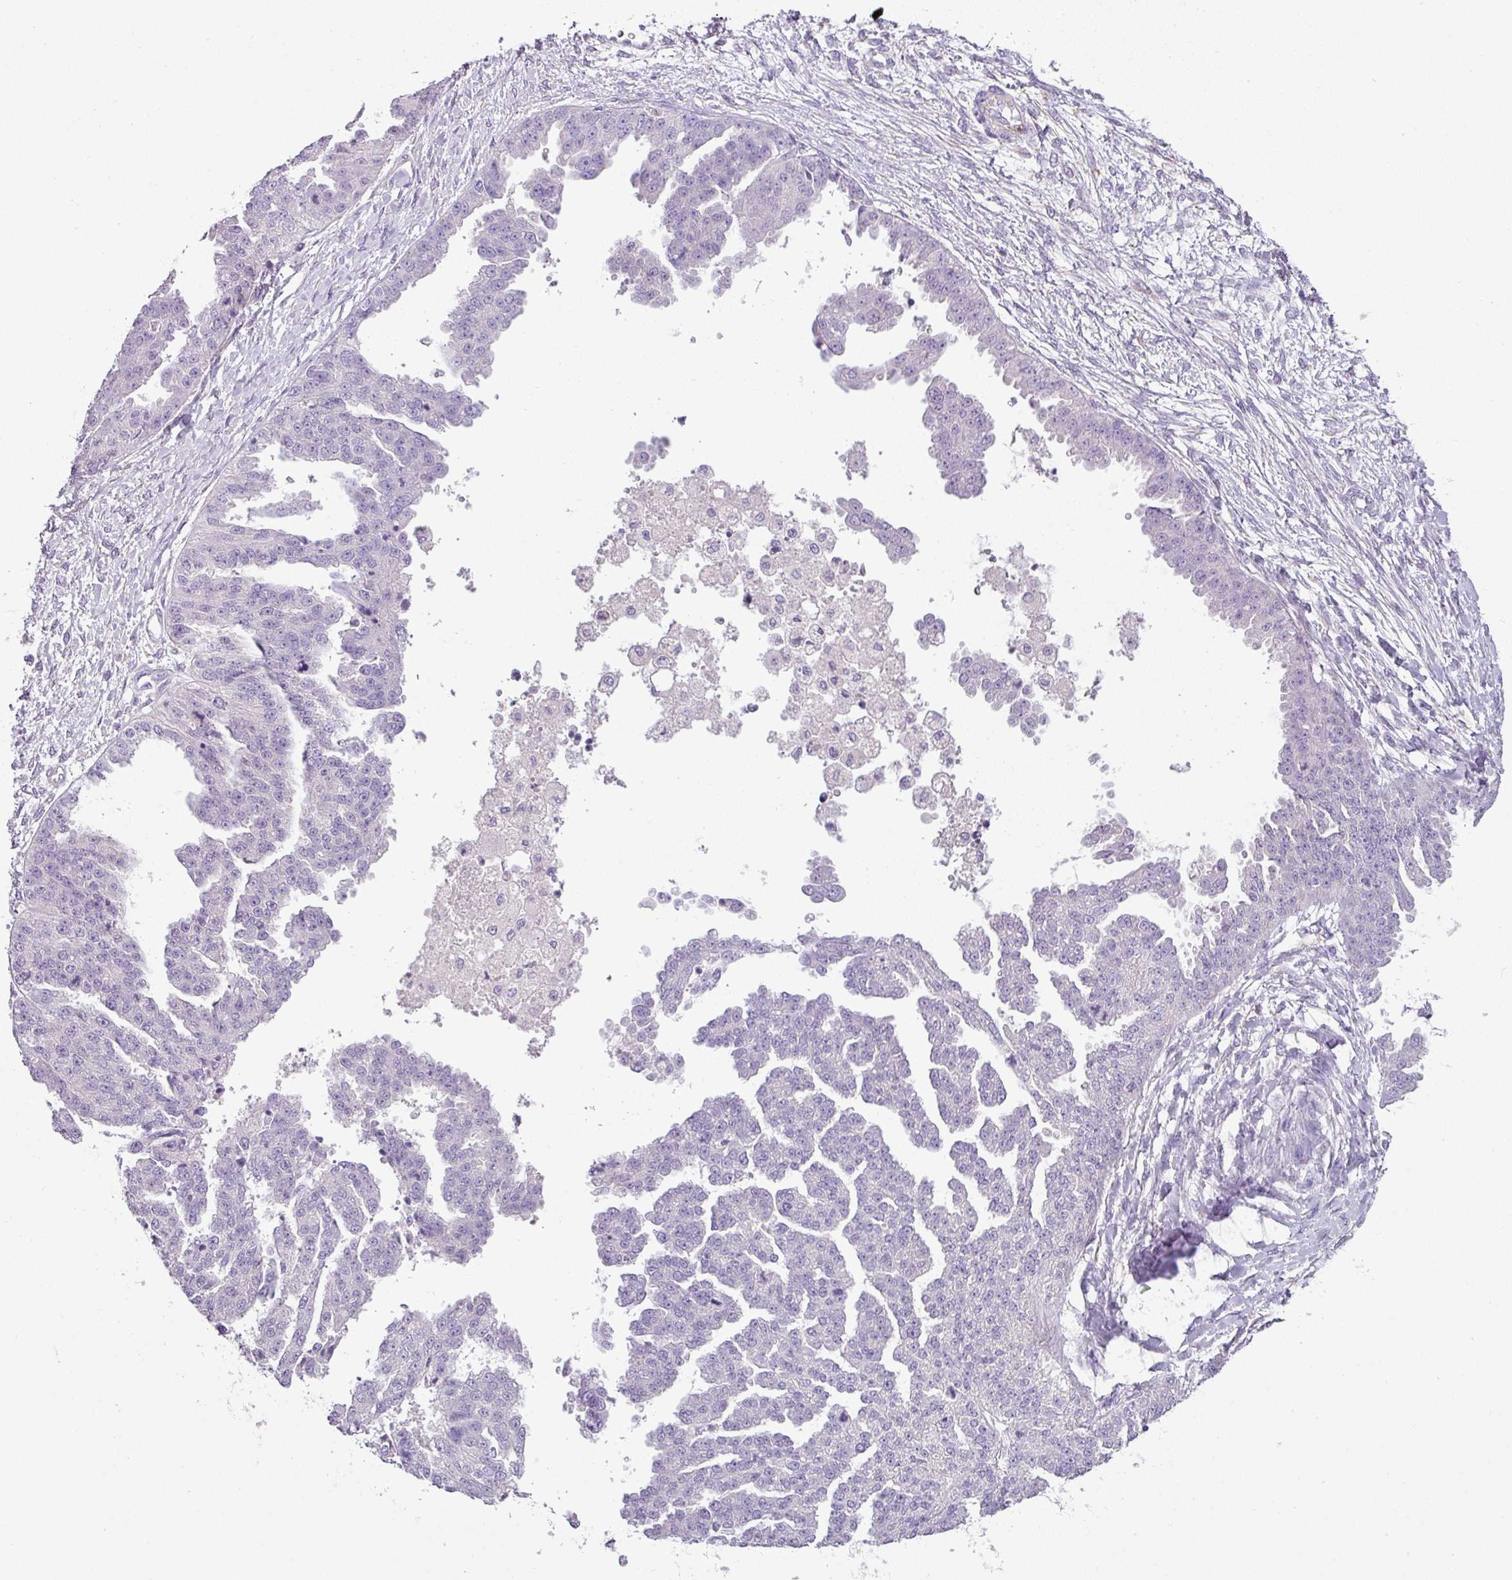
{"staining": {"intensity": "negative", "quantity": "none", "location": "none"}, "tissue": "ovarian cancer", "cell_type": "Tumor cells", "image_type": "cancer", "snomed": [{"axis": "morphology", "description": "Cystadenocarcinoma, serous, NOS"}, {"axis": "topography", "description": "Ovary"}], "caption": "IHC of human ovarian cancer displays no positivity in tumor cells. Nuclei are stained in blue.", "gene": "ENSG00000273748", "patient": {"sex": "female", "age": 58}}